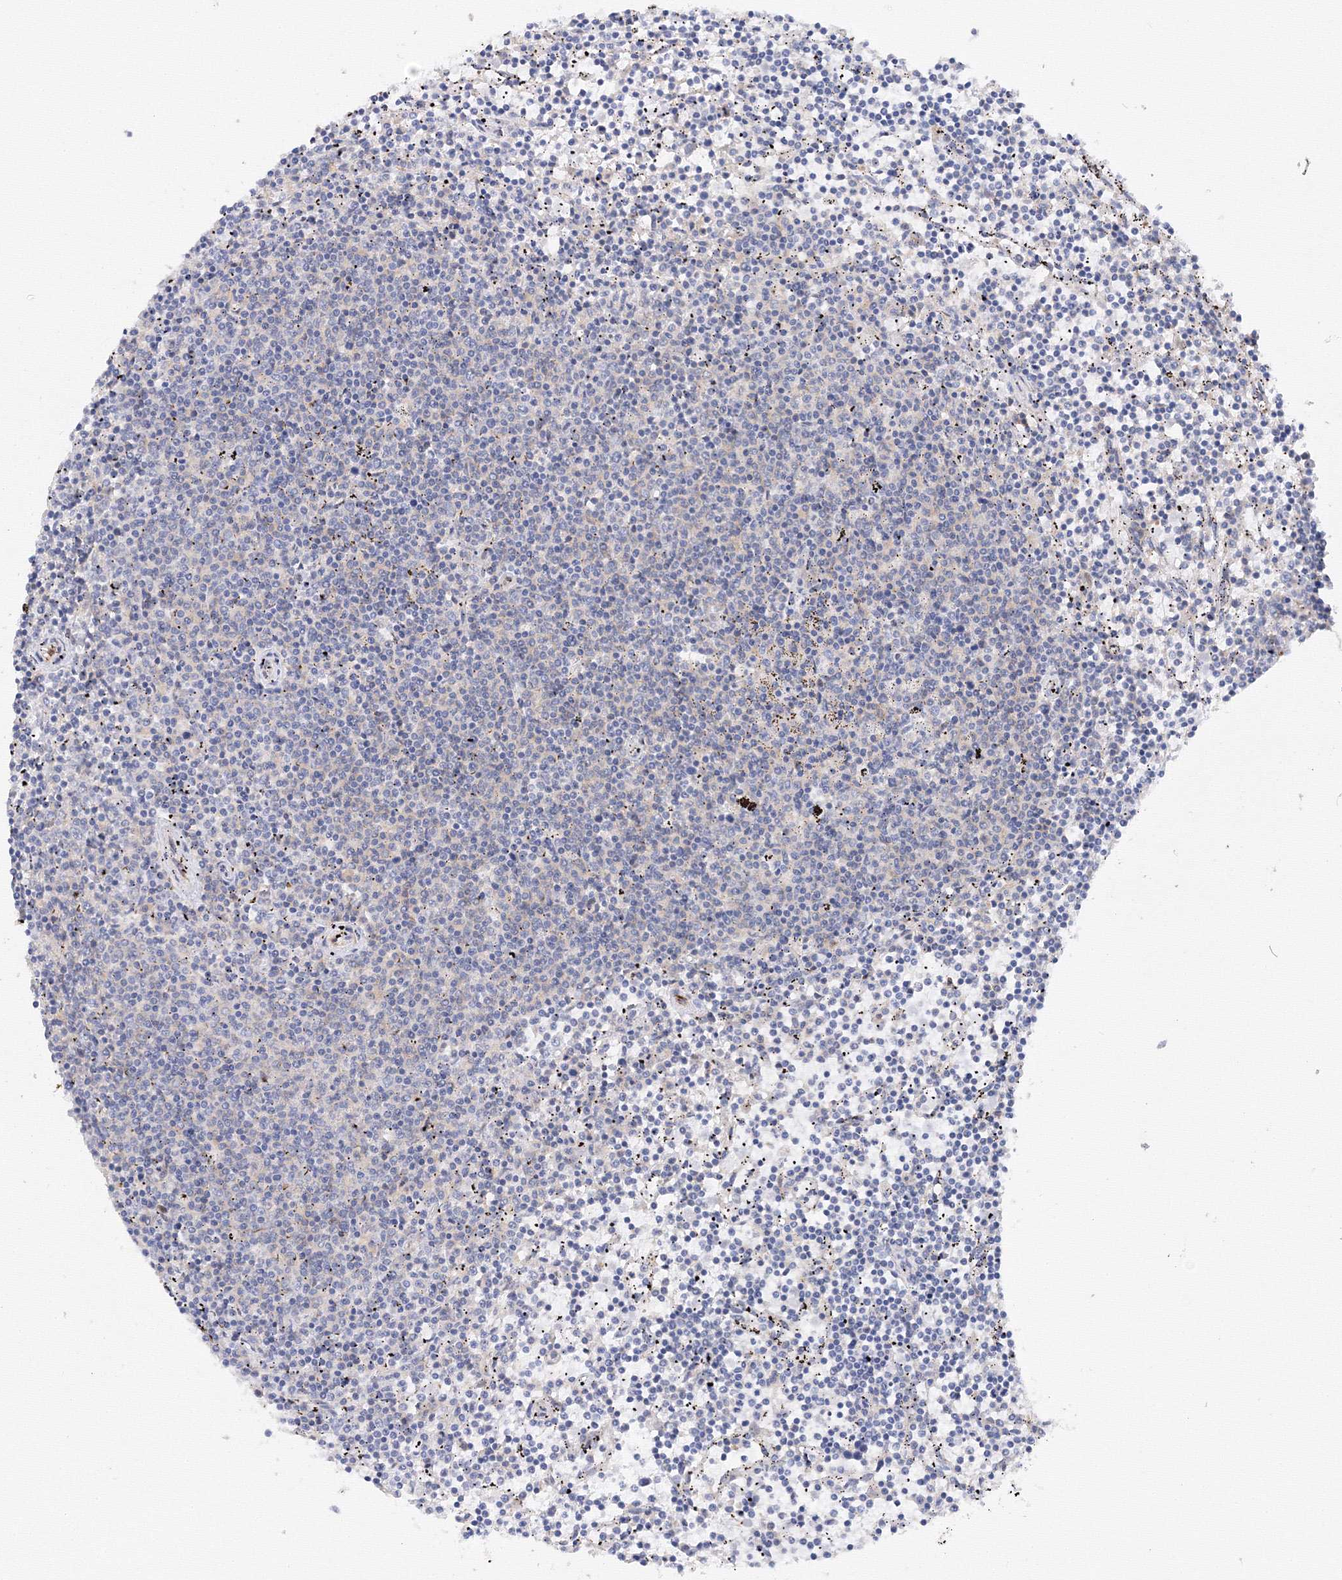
{"staining": {"intensity": "negative", "quantity": "none", "location": "none"}, "tissue": "lymphoma", "cell_type": "Tumor cells", "image_type": "cancer", "snomed": [{"axis": "morphology", "description": "Malignant lymphoma, non-Hodgkin's type, Low grade"}, {"axis": "topography", "description": "Spleen"}], "caption": "Immunohistochemical staining of human malignant lymphoma, non-Hodgkin's type (low-grade) shows no significant staining in tumor cells.", "gene": "DIS3L2", "patient": {"sex": "female", "age": 50}}